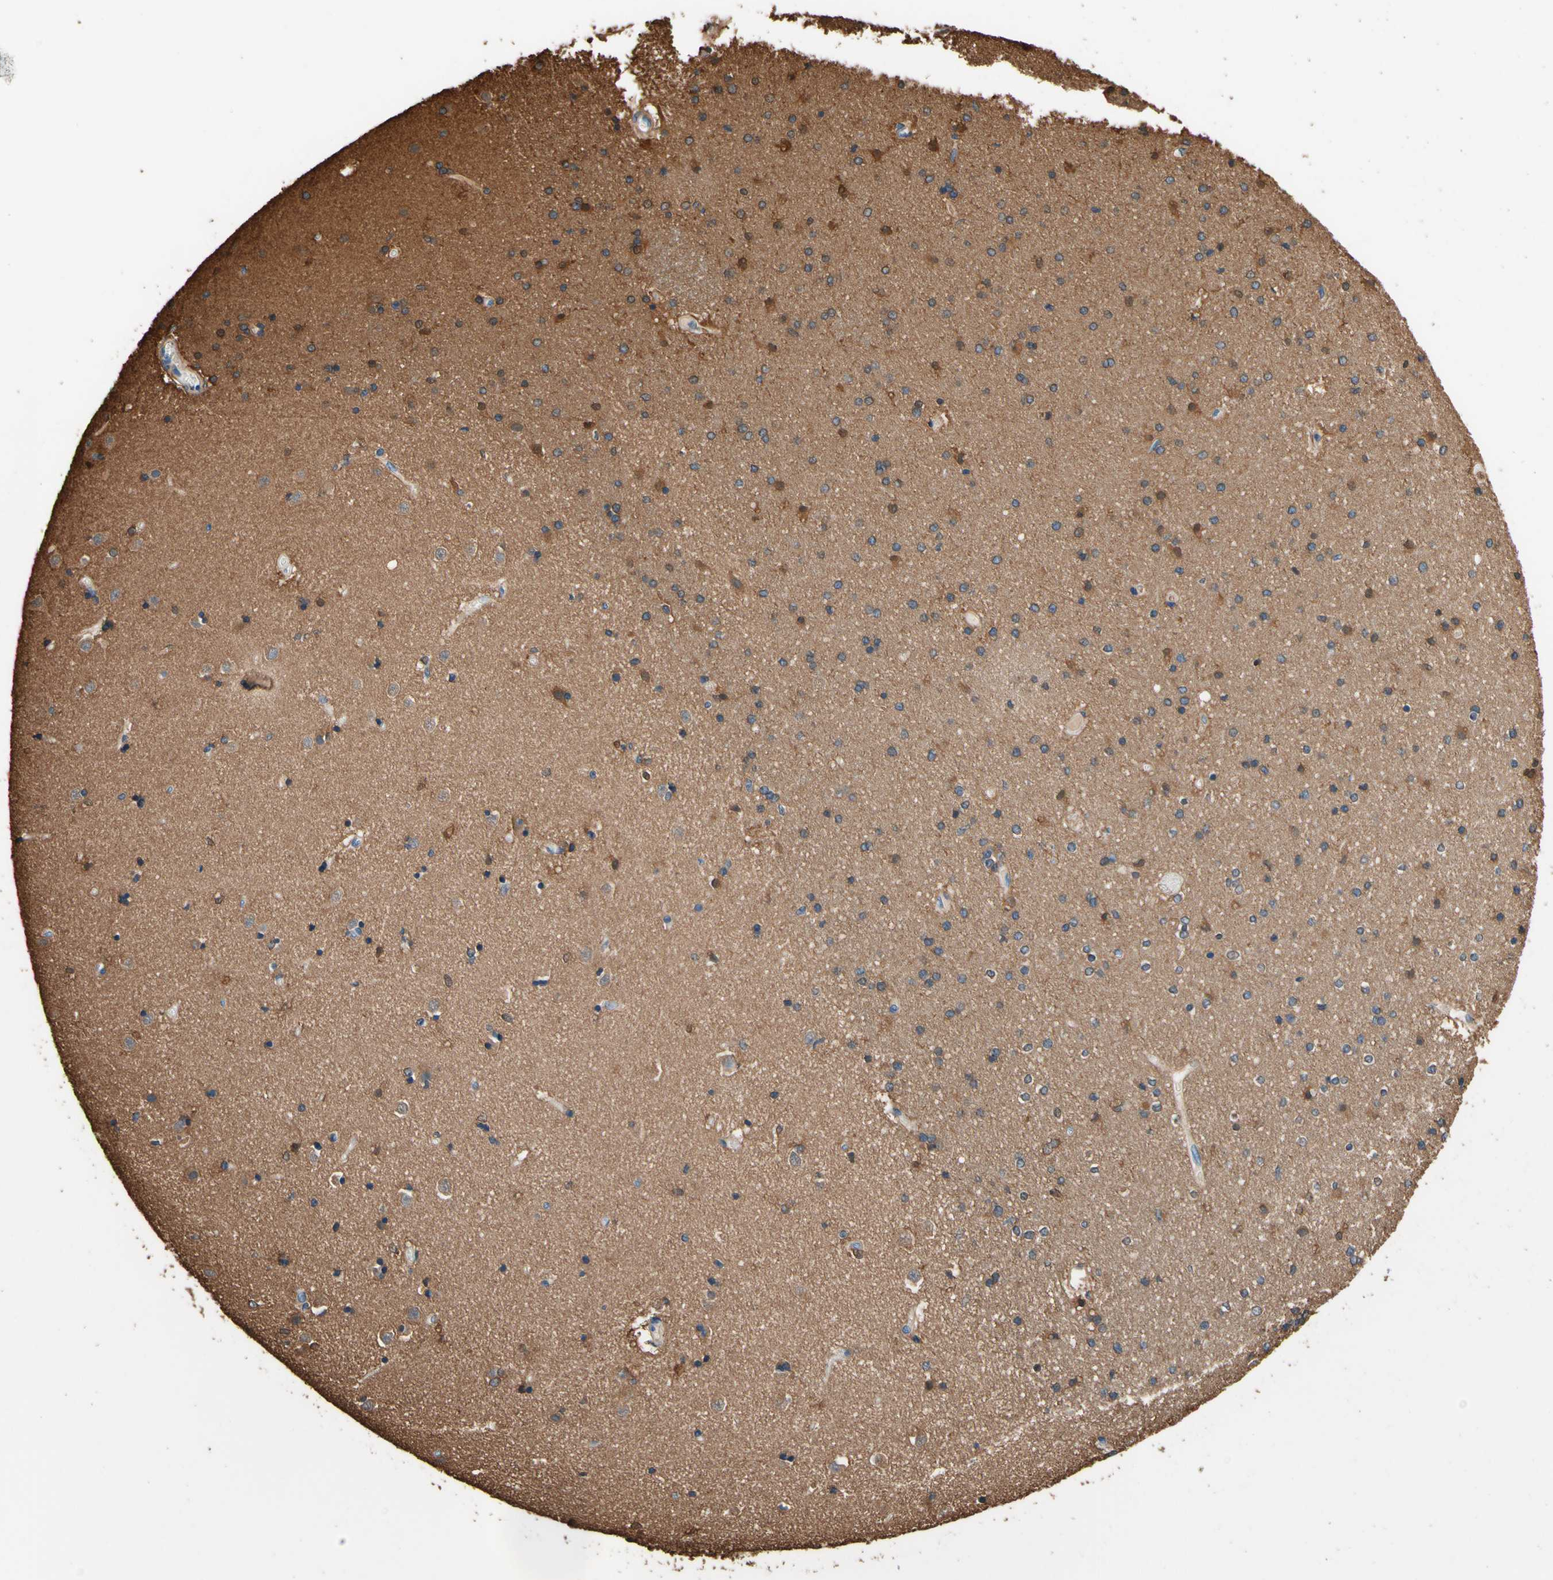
{"staining": {"intensity": "negative", "quantity": "none", "location": "none"}, "tissue": "caudate", "cell_type": "Glial cells", "image_type": "normal", "snomed": [{"axis": "morphology", "description": "Normal tissue, NOS"}, {"axis": "topography", "description": "Lateral ventricle wall"}], "caption": "Immunohistochemical staining of unremarkable caudate exhibits no significant positivity in glial cells. (IHC, brightfield microscopy, high magnification).", "gene": "DPYSL3", "patient": {"sex": "female", "age": 54}}